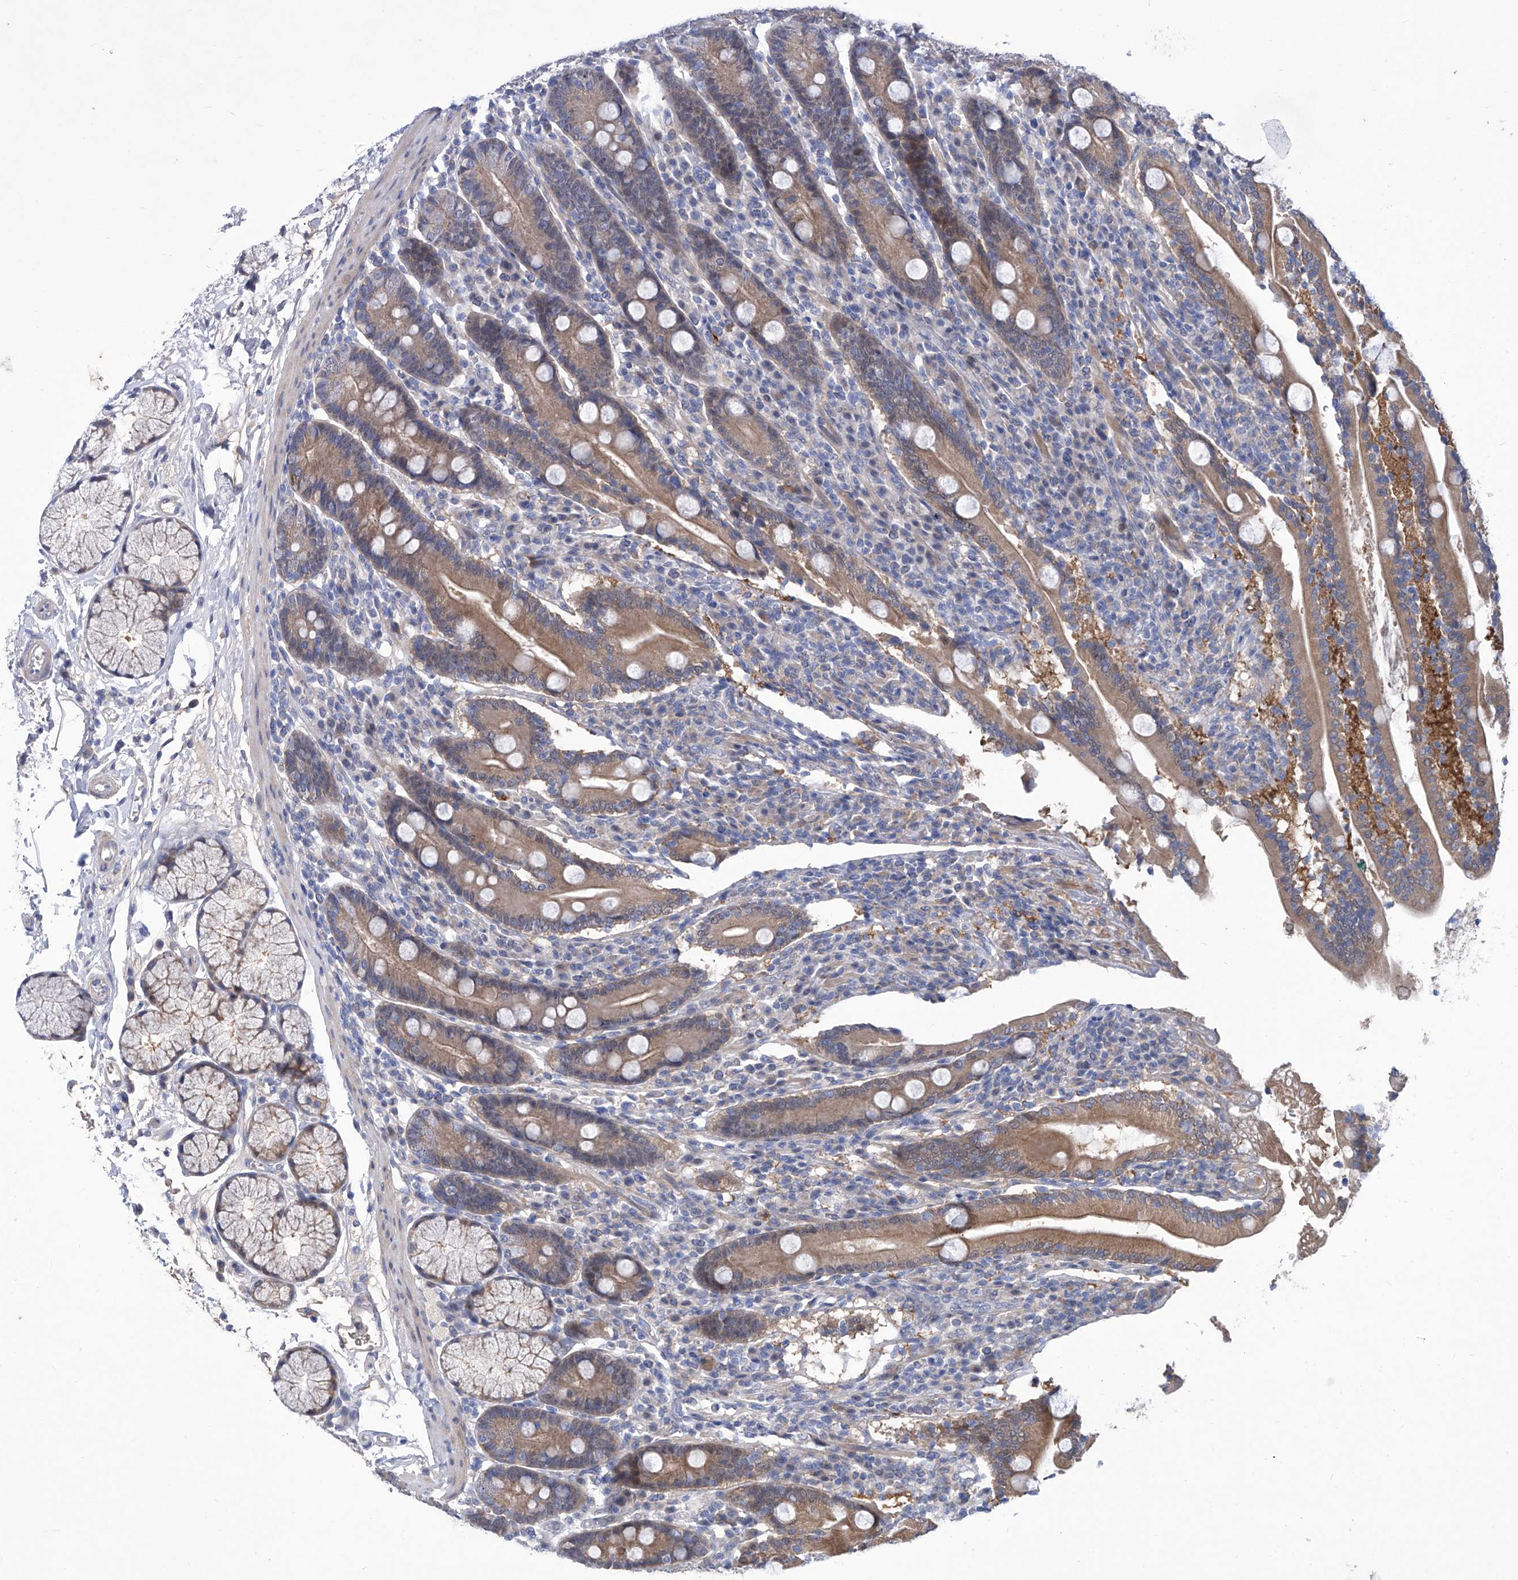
{"staining": {"intensity": "moderate", "quantity": "25%-75%", "location": "cytoplasmic/membranous"}, "tissue": "duodenum", "cell_type": "Glandular cells", "image_type": "normal", "snomed": [{"axis": "morphology", "description": "Normal tissue, NOS"}, {"axis": "topography", "description": "Duodenum"}], "caption": "Immunohistochemistry (IHC) photomicrograph of unremarkable human duodenum stained for a protein (brown), which demonstrates medium levels of moderate cytoplasmic/membranous staining in about 25%-75% of glandular cells.", "gene": "SRBD1", "patient": {"sex": "male", "age": 35}}